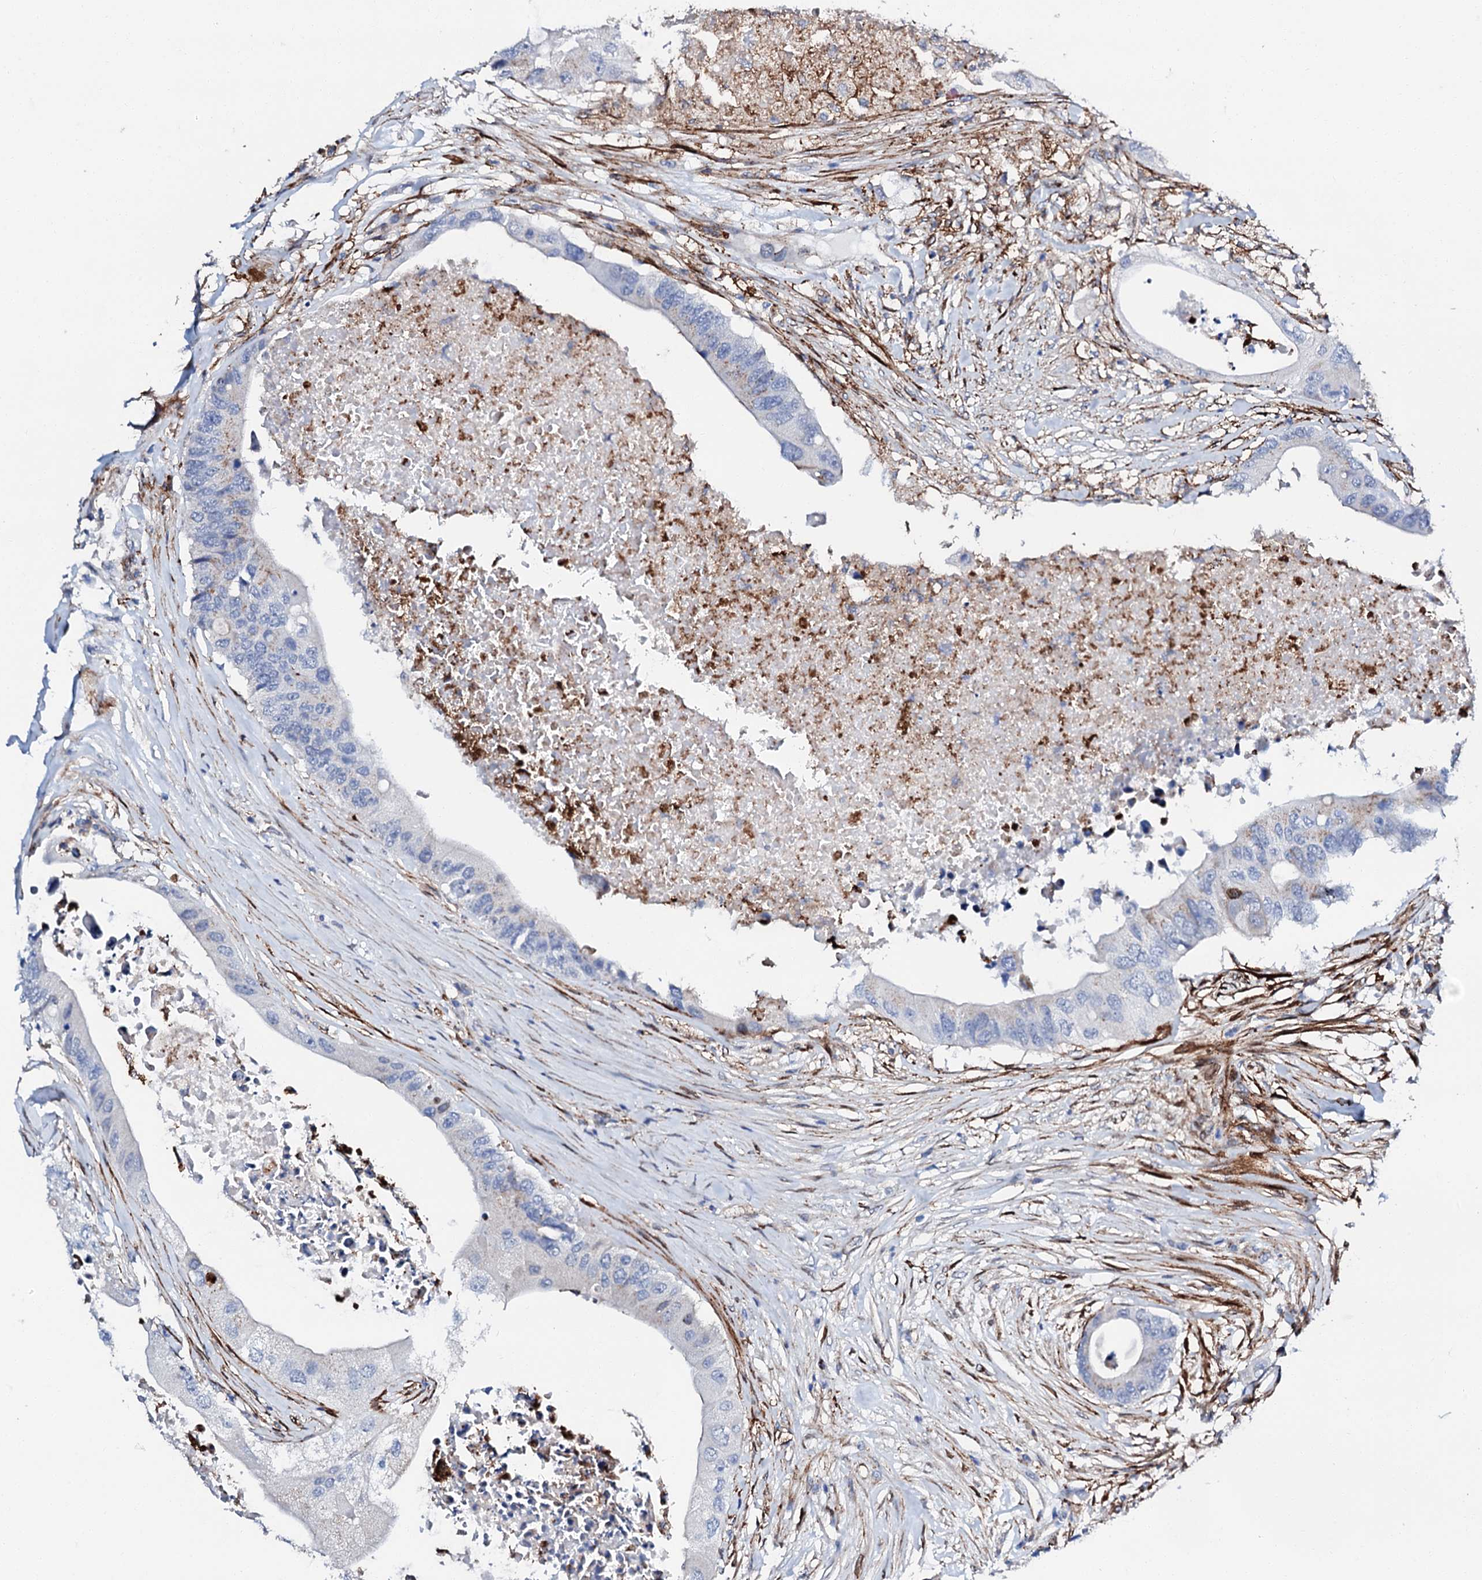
{"staining": {"intensity": "weak", "quantity": "25%-75%", "location": "cytoplasmic/membranous"}, "tissue": "colorectal cancer", "cell_type": "Tumor cells", "image_type": "cancer", "snomed": [{"axis": "morphology", "description": "Adenocarcinoma, NOS"}, {"axis": "topography", "description": "Colon"}], "caption": "The histopathology image shows staining of colorectal cancer, revealing weak cytoplasmic/membranous protein positivity (brown color) within tumor cells.", "gene": "MED13L", "patient": {"sex": "male", "age": 71}}